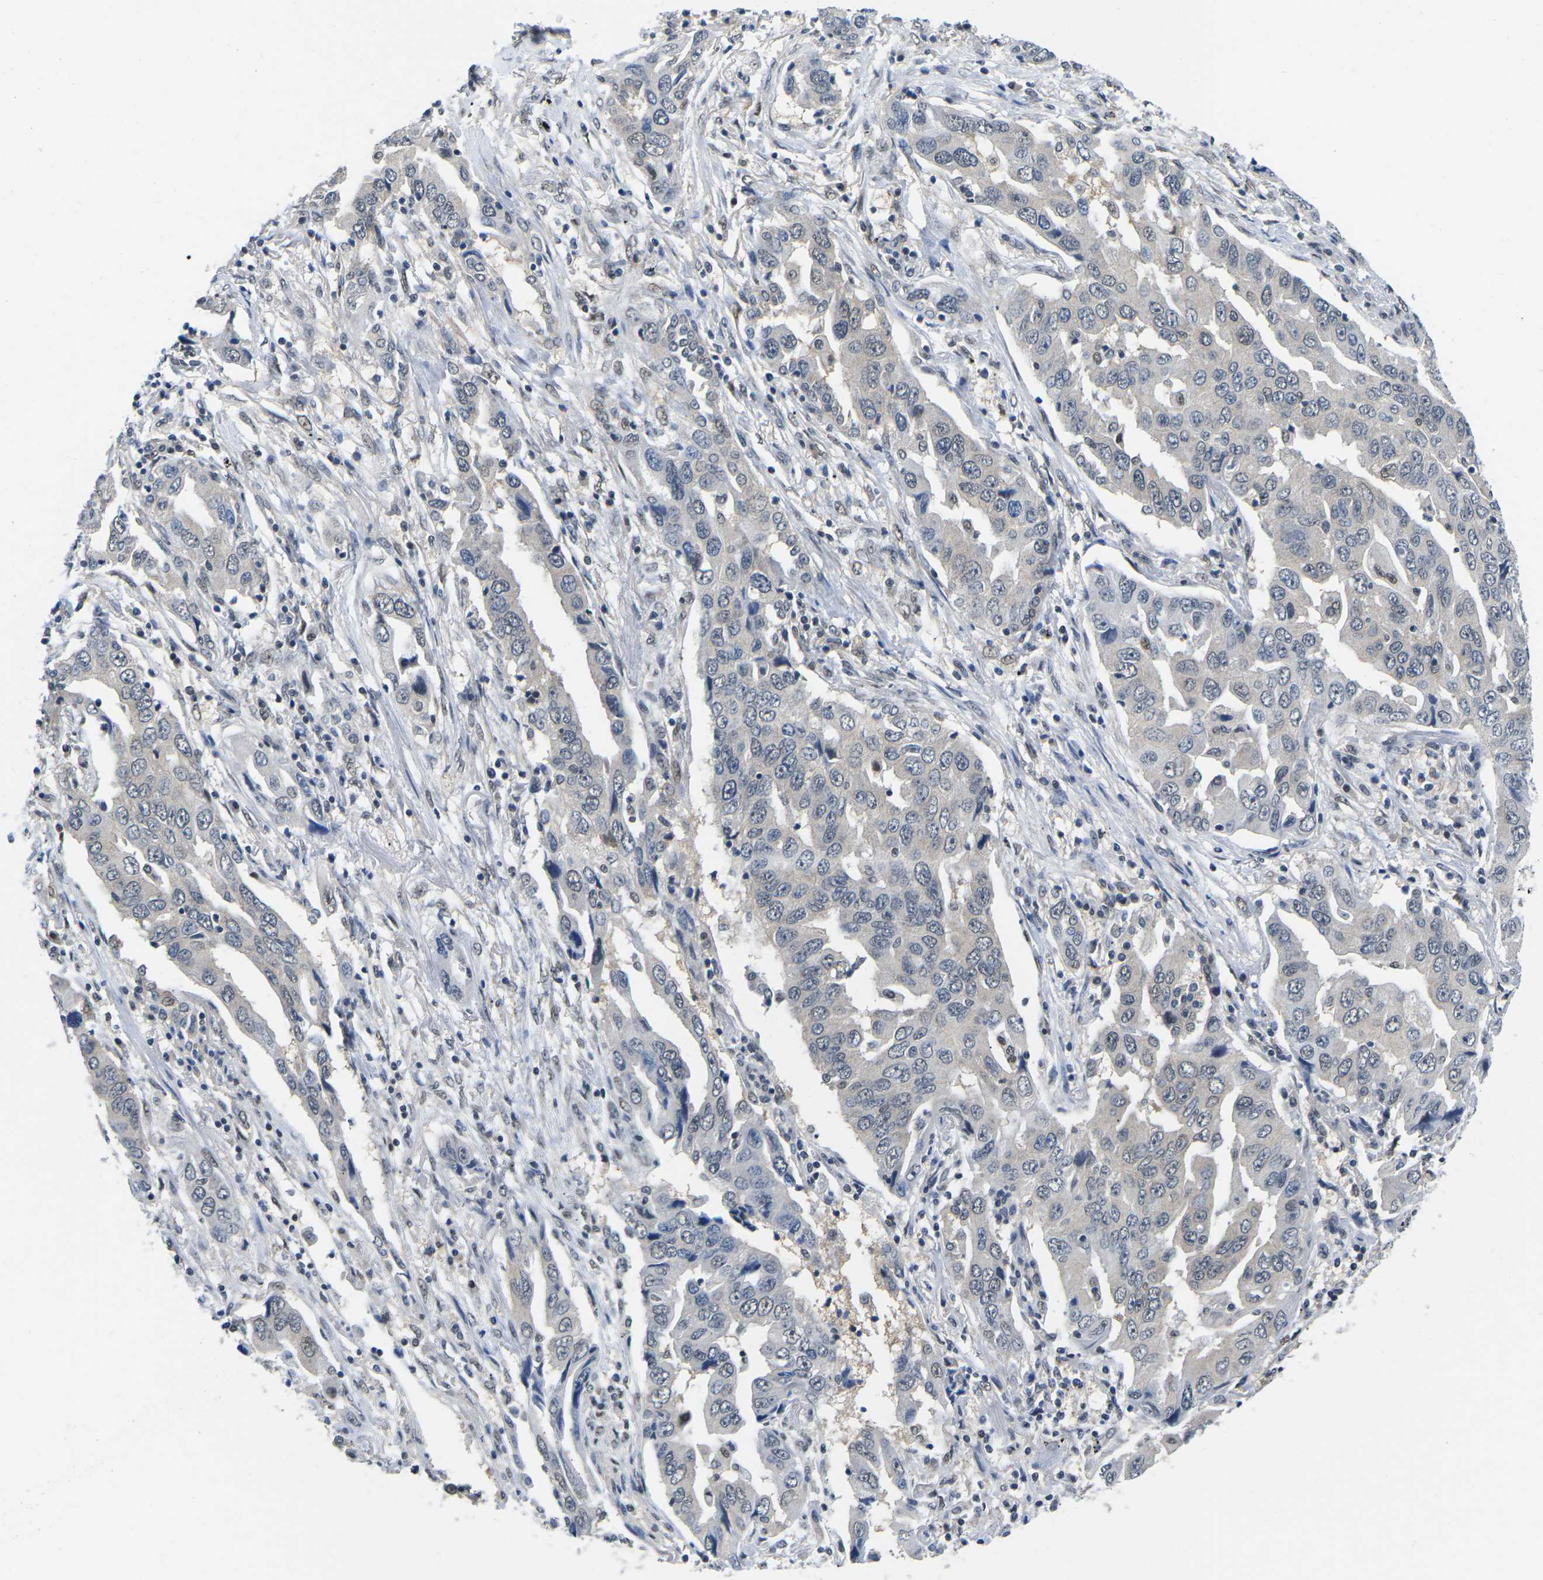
{"staining": {"intensity": "negative", "quantity": "none", "location": "none"}, "tissue": "lung cancer", "cell_type": "Tumor cells", "image_type": "cancer", "snomed": [{"axis": "morphology", "description": "Adenocarcinoma, NOS"}, {"axis": "topography", "description": "Lung"}], "caption": "IHC of lung cancer (adenocarcinoma) reveals no positivity in tumor cells. (DAB (3,3'-diaminobenzidine) immunohistochemistry (IHC) with hematoxylin counter stain).", "gene": "UBA7", "patient": {"sex": "female", "age": 65}}